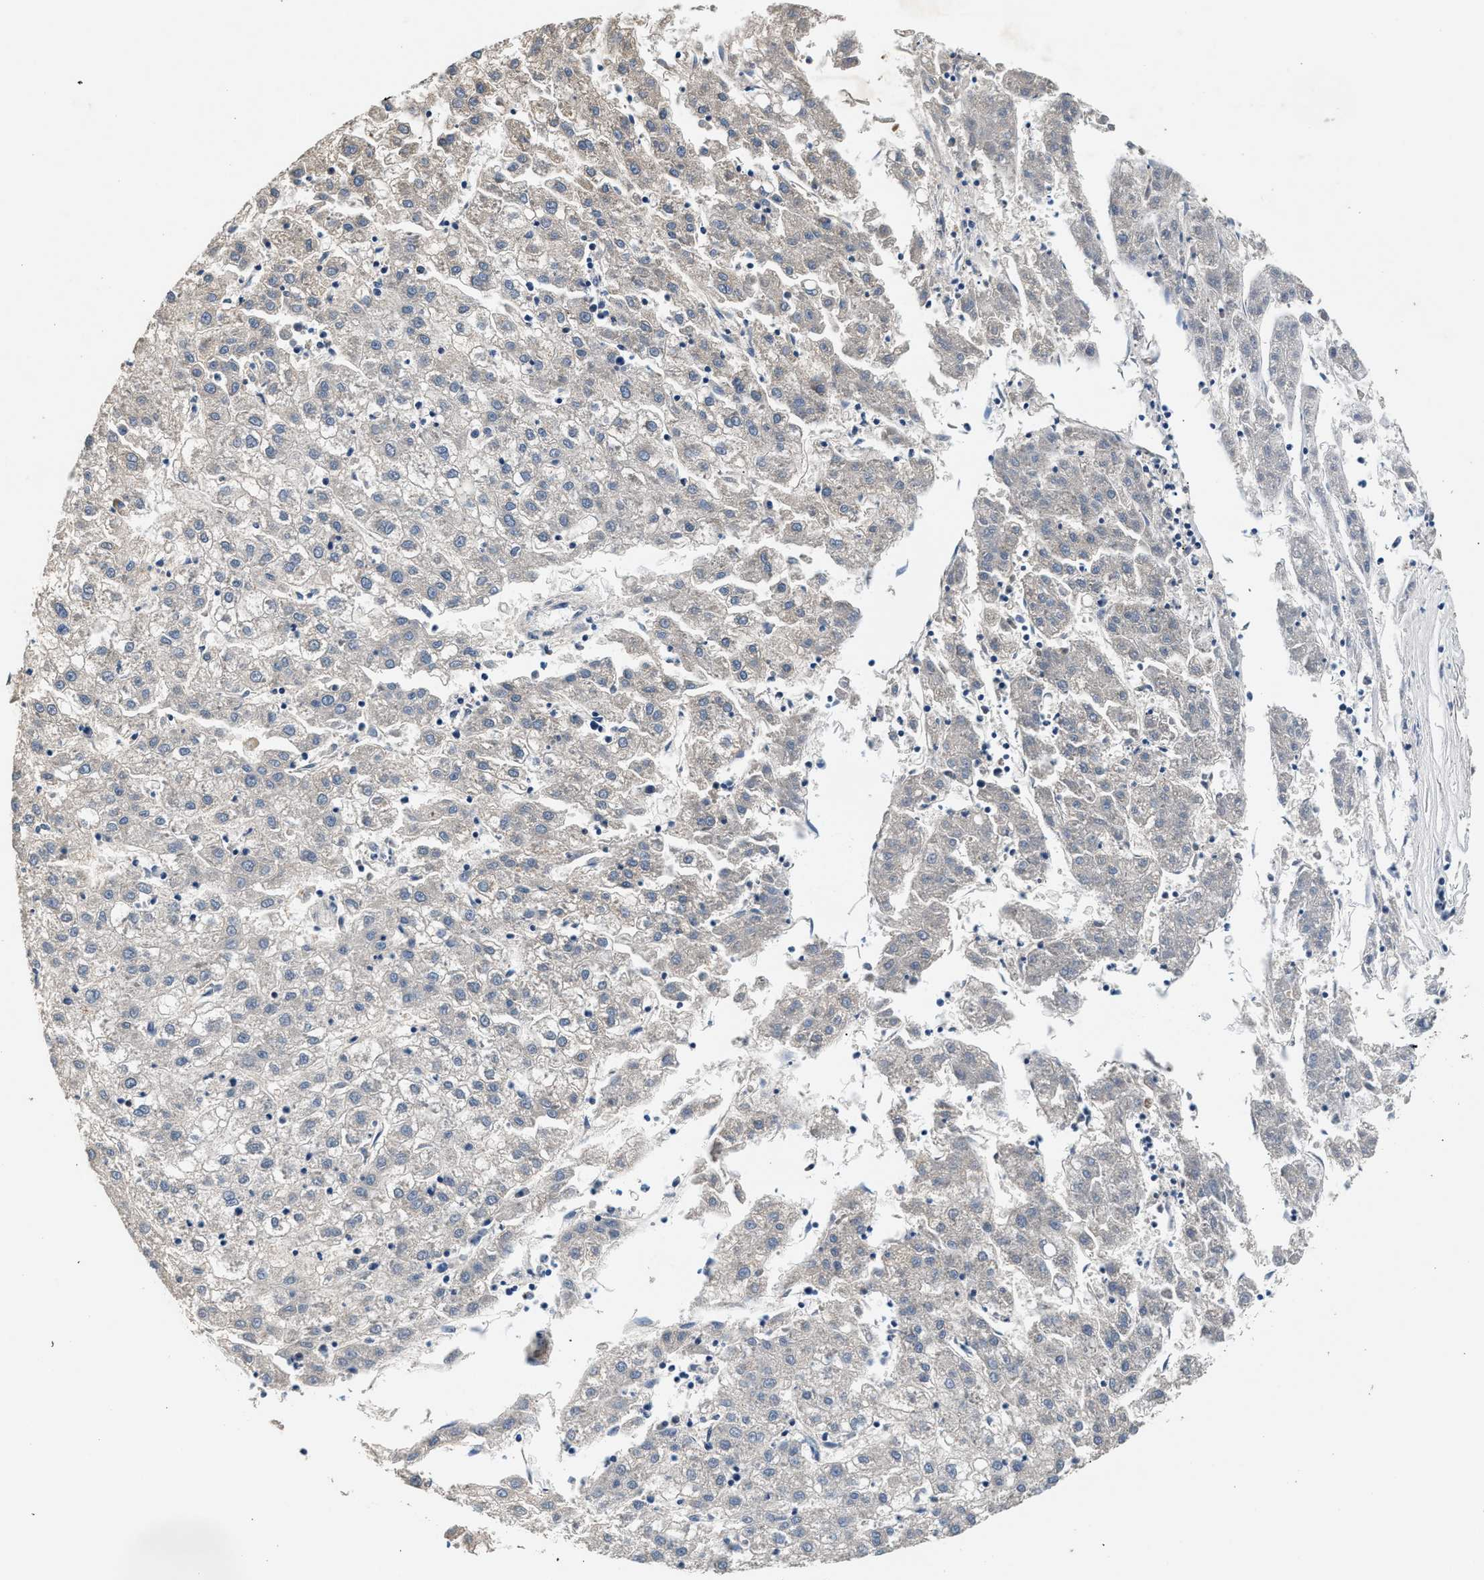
{"staining": {"intensity": "negative", "quantity": "none", "location": "none"}, "tissue": "liver cancer", "cell_type": "Tumor cells", "image_type": "cancer", "snomed": [{"axis": "morphology", "description": "Carcinoma, Hepatocellular, NOS"}, {"axis": "topography", "description": "Liver"}], "caption": "Tumor cells are negative for brown protein staining in hepatocellular carcinoma (liver).", "gene": "RBM33", "patient": {"sex": "male", "age": 72}}